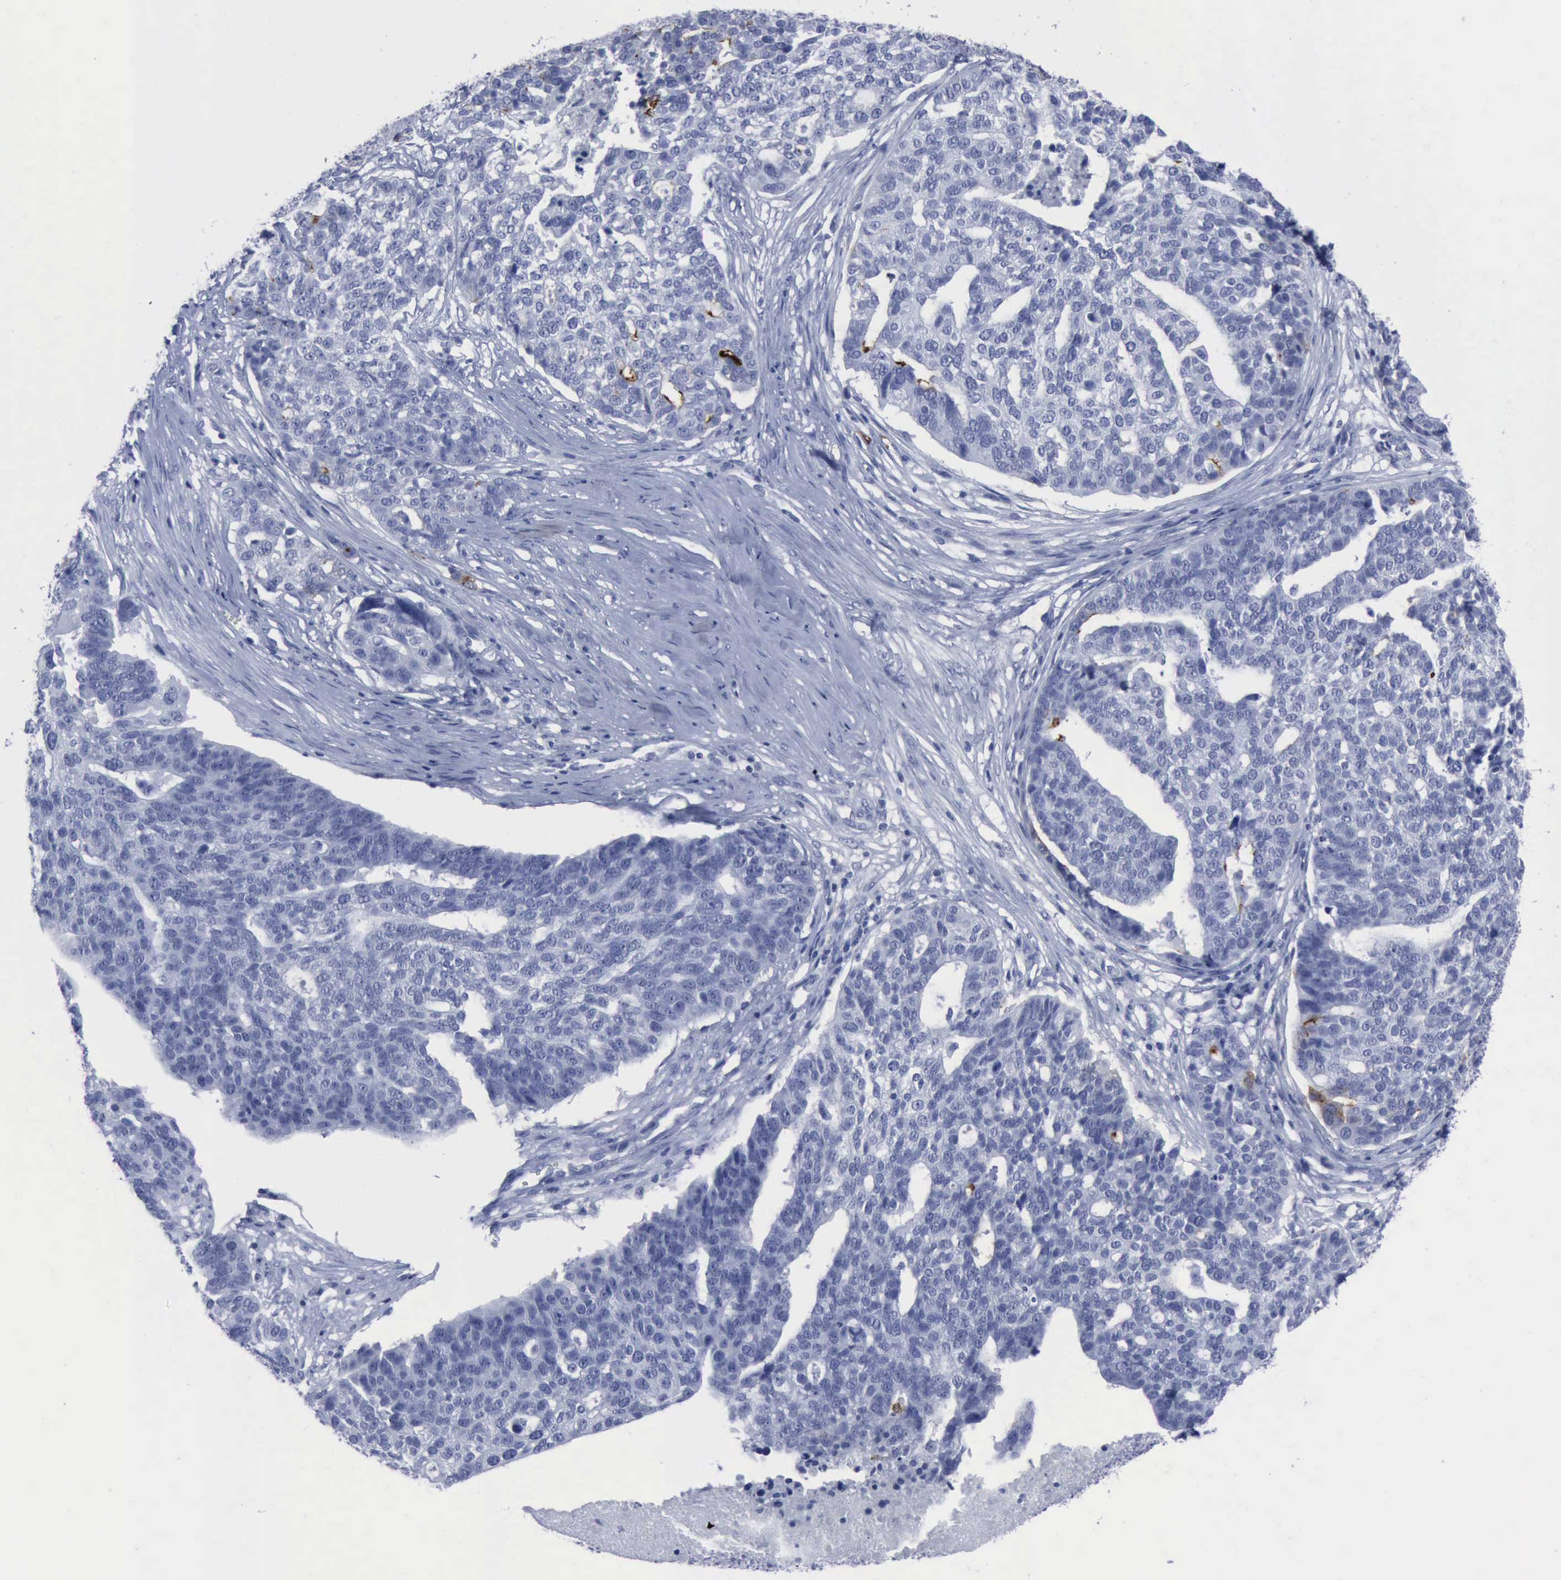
{"staining": {"intensity": "negative", "quantity": "none", "location": "none"}, "tissue": "ovarian cancer", "cell_type": "Tumor cells", "image_type": "cancer", "snomed": [{"axis": "morphology", "description": "Cystadenocarcinoma, serous, NOS"}, {"axis": "topography", "description": "Ovary"}], "caption": "Immunohistochemistry of human ovarian cancer reveals no expression in tumor cells.", "gene": "NGFR", "patient": {"sex": "female", "age": 59}}